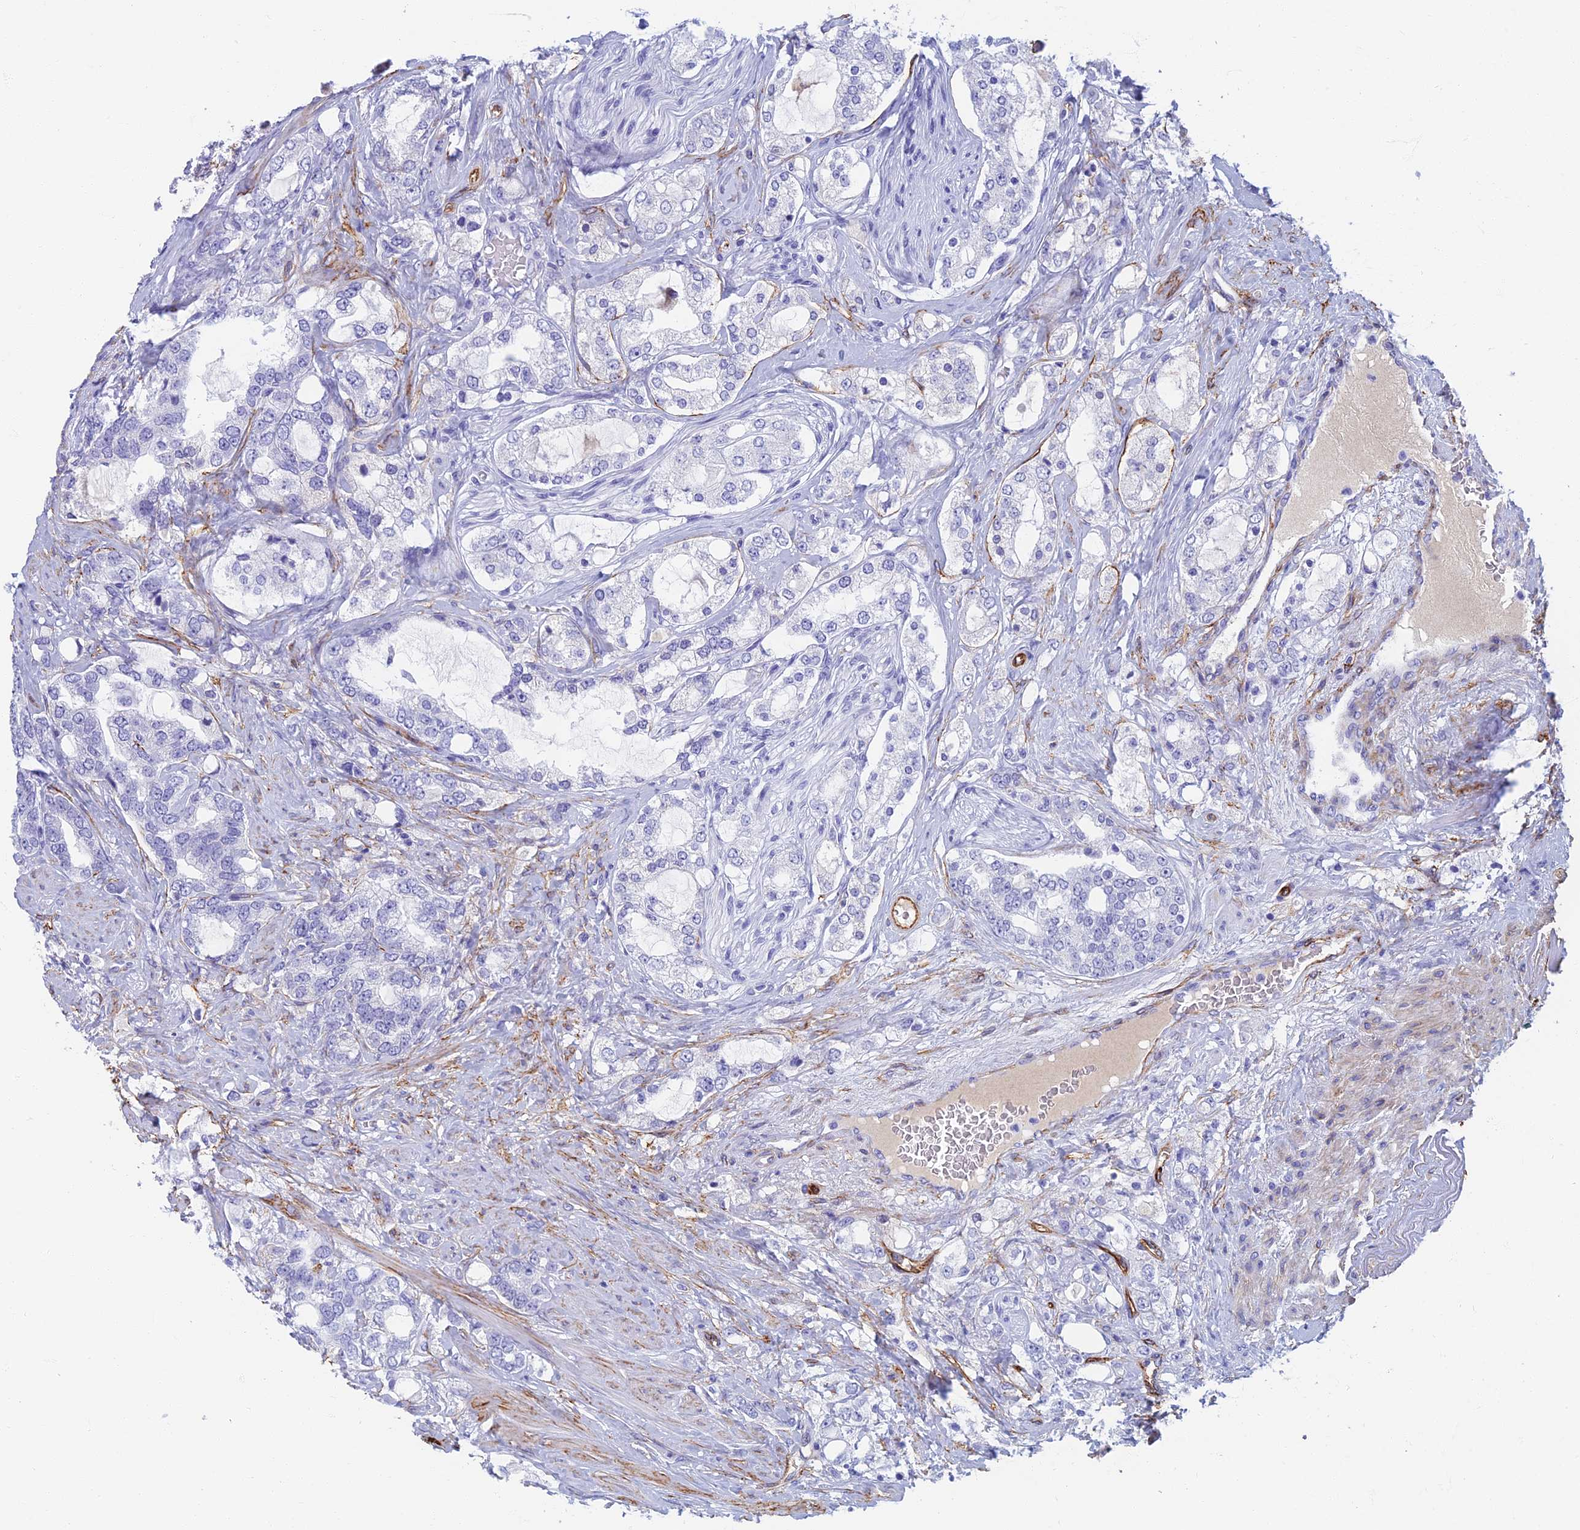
{"staining": {"intensity": "negative", "quantity": "none", "location": "none"}, "tissue": "prostate cancer", "cell_type": "Tumor cells", "image_type": "cancer", "snomed": [{"axis": "morphology", "description": "Adenocarcinoma, High grade"}, {"axis": "topography", "description": "Prostate"}], "caption": "Protein analysis of high-grade adenocarcinoma (prostate) exhibits no significant expression in tumor cells. (DAB immunohistochemistry visualized using brightfield microscopy, high magnification).", "gene": "ETFRF1", "patient": {"sex": "male", "age": 64}}